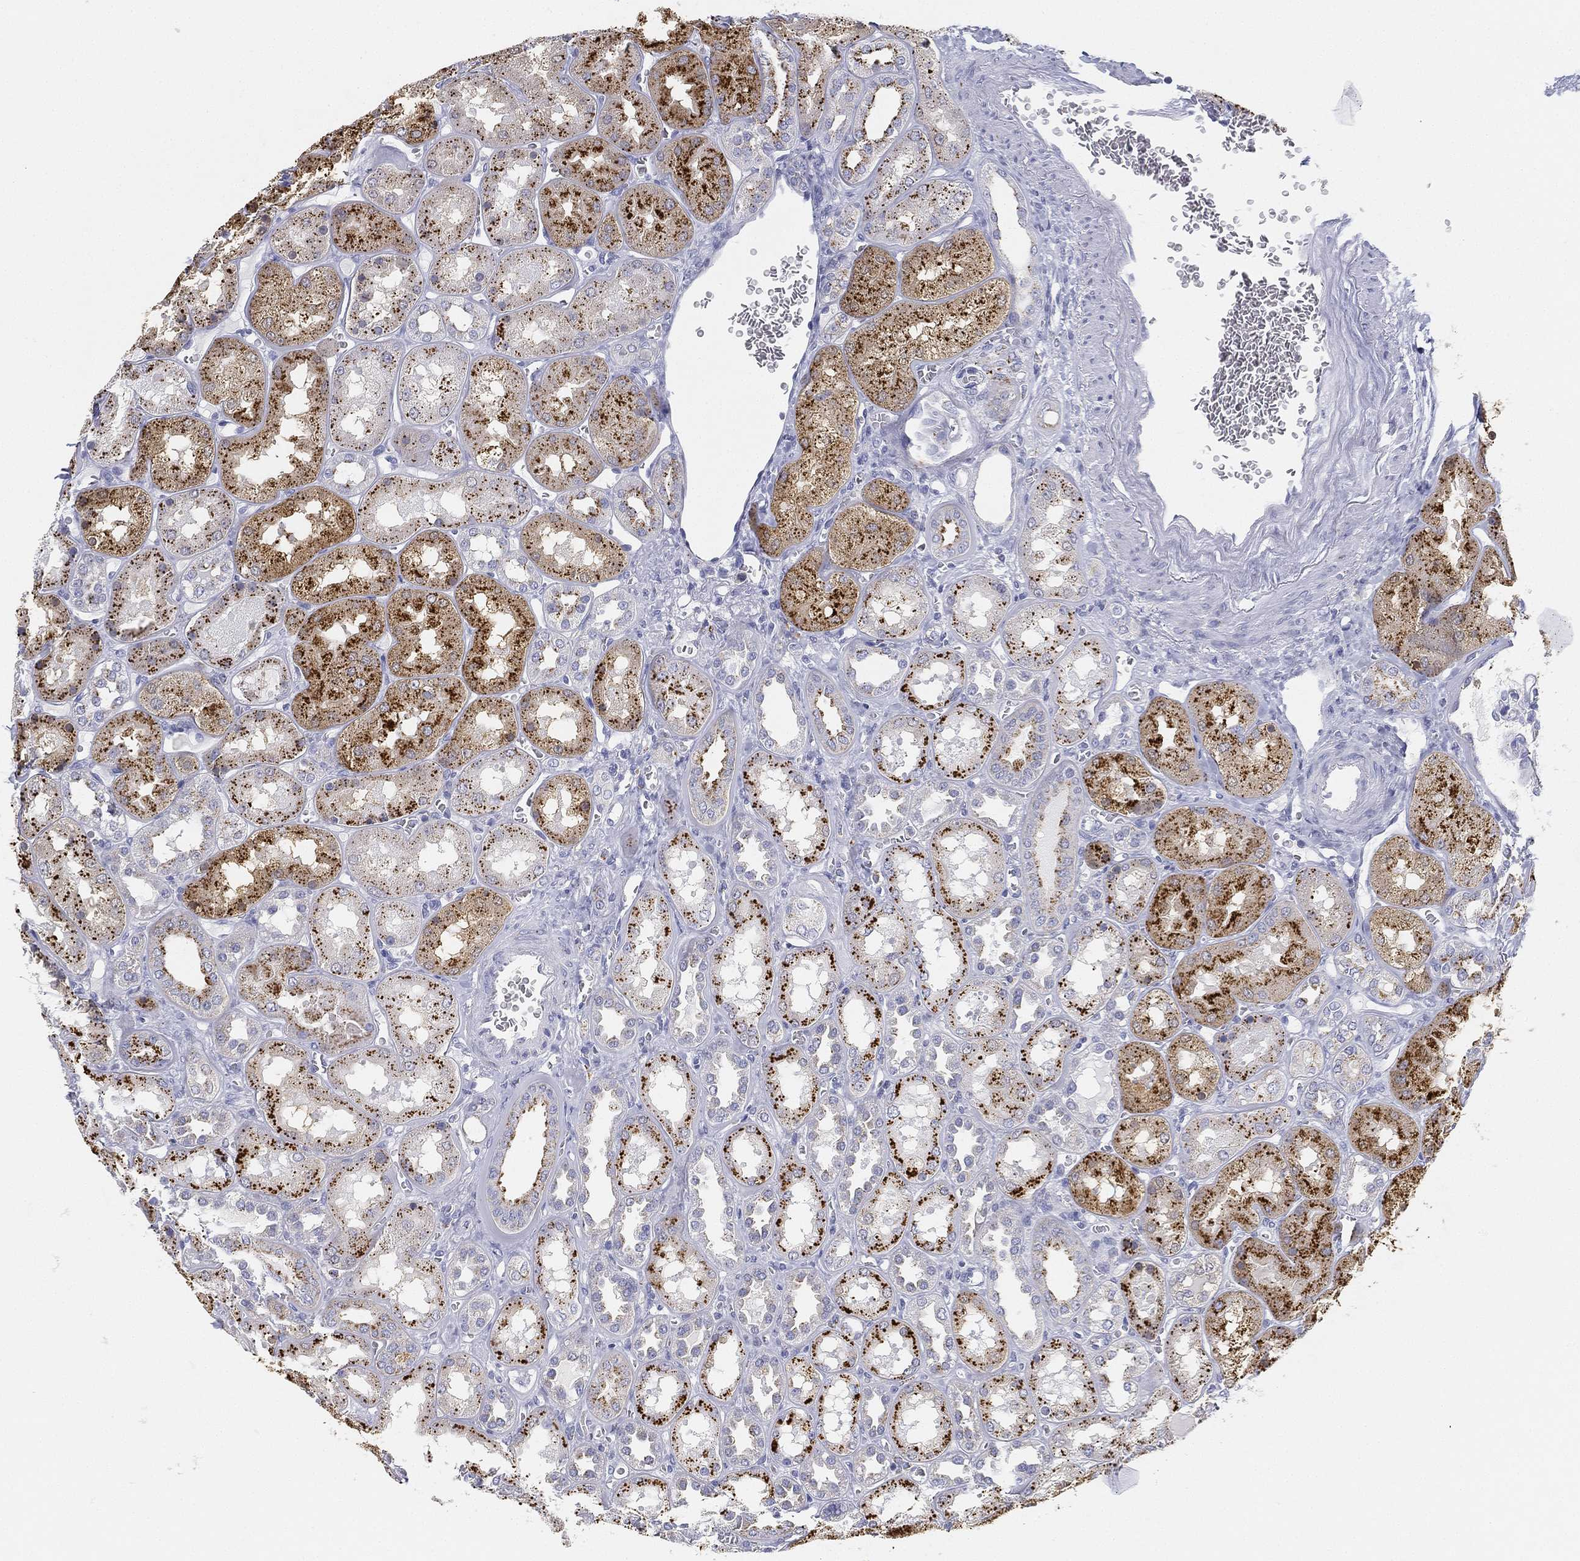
{"staining": {"intensity": "negative", "quantity": "none", "location": "none"}, "tissue": "kidney", "cell_type": "Cells in glomeruli", "image_type": "normal", "snomed": [{"axis": "morphology", "description": "Normal tissue, NOS"}, {"axis": "topography", "description": "Kidney"}], "caption": "A histopathology image of kidney stained for a protein reveals no brown staining in cells in glomeruli. (Brightfield microscopy of DAB (3,3'-diaminobenzidine) immunohistochemistry (IHC) at high magnification).", "gene": "NPC2", "patient": {"sex": "male", "age": 73}}